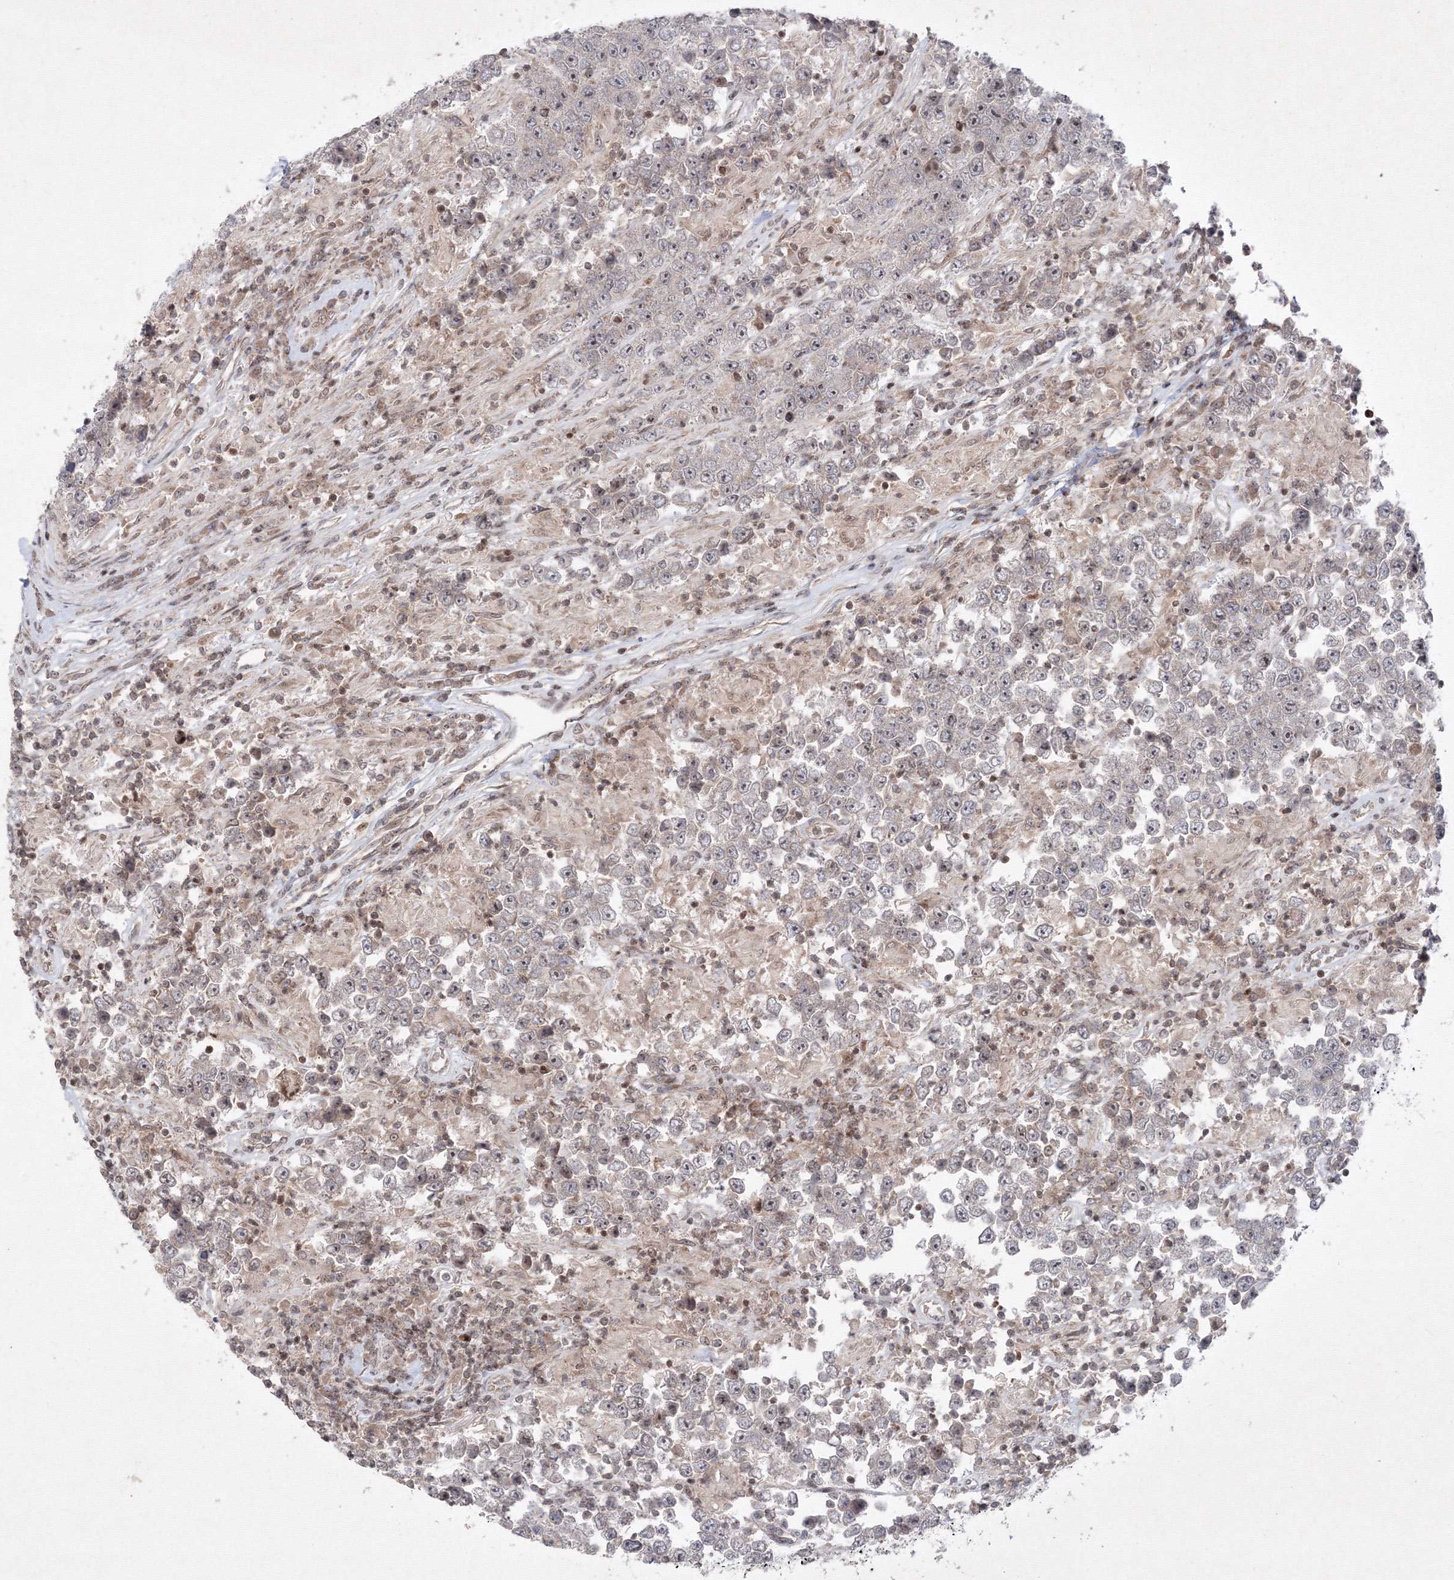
{"staining": {"intensity": "weak", "quantity": "<25%", "location": "cytoplasmic/membranous"}, "tissue": "testis cancer", "cell_type": "Tumor cells", "image_type": "cancer", "snomed": [{"axis": "morphology", "description": "Normal tissue, NOS"}, {"axis": "morphology", "description": "Urothelial carcinoma, High grade"}, {"axis": "morphology", "description": "Seminoma, NOS"}, {"axis": "morphology", "description": "Carcinoma, Embryonal, NOS"}, {"axis": "topography", "description": "Urinary bladder"}, {"axis": "topography", "description": "Testis"}], "caption": "Embryonal carcinoma (testis) was stained to show a protein in brown. There is no significant staining in tumor cells.", "gene": "MKRN2", "patient": {"sex": "male", "age": 41}}